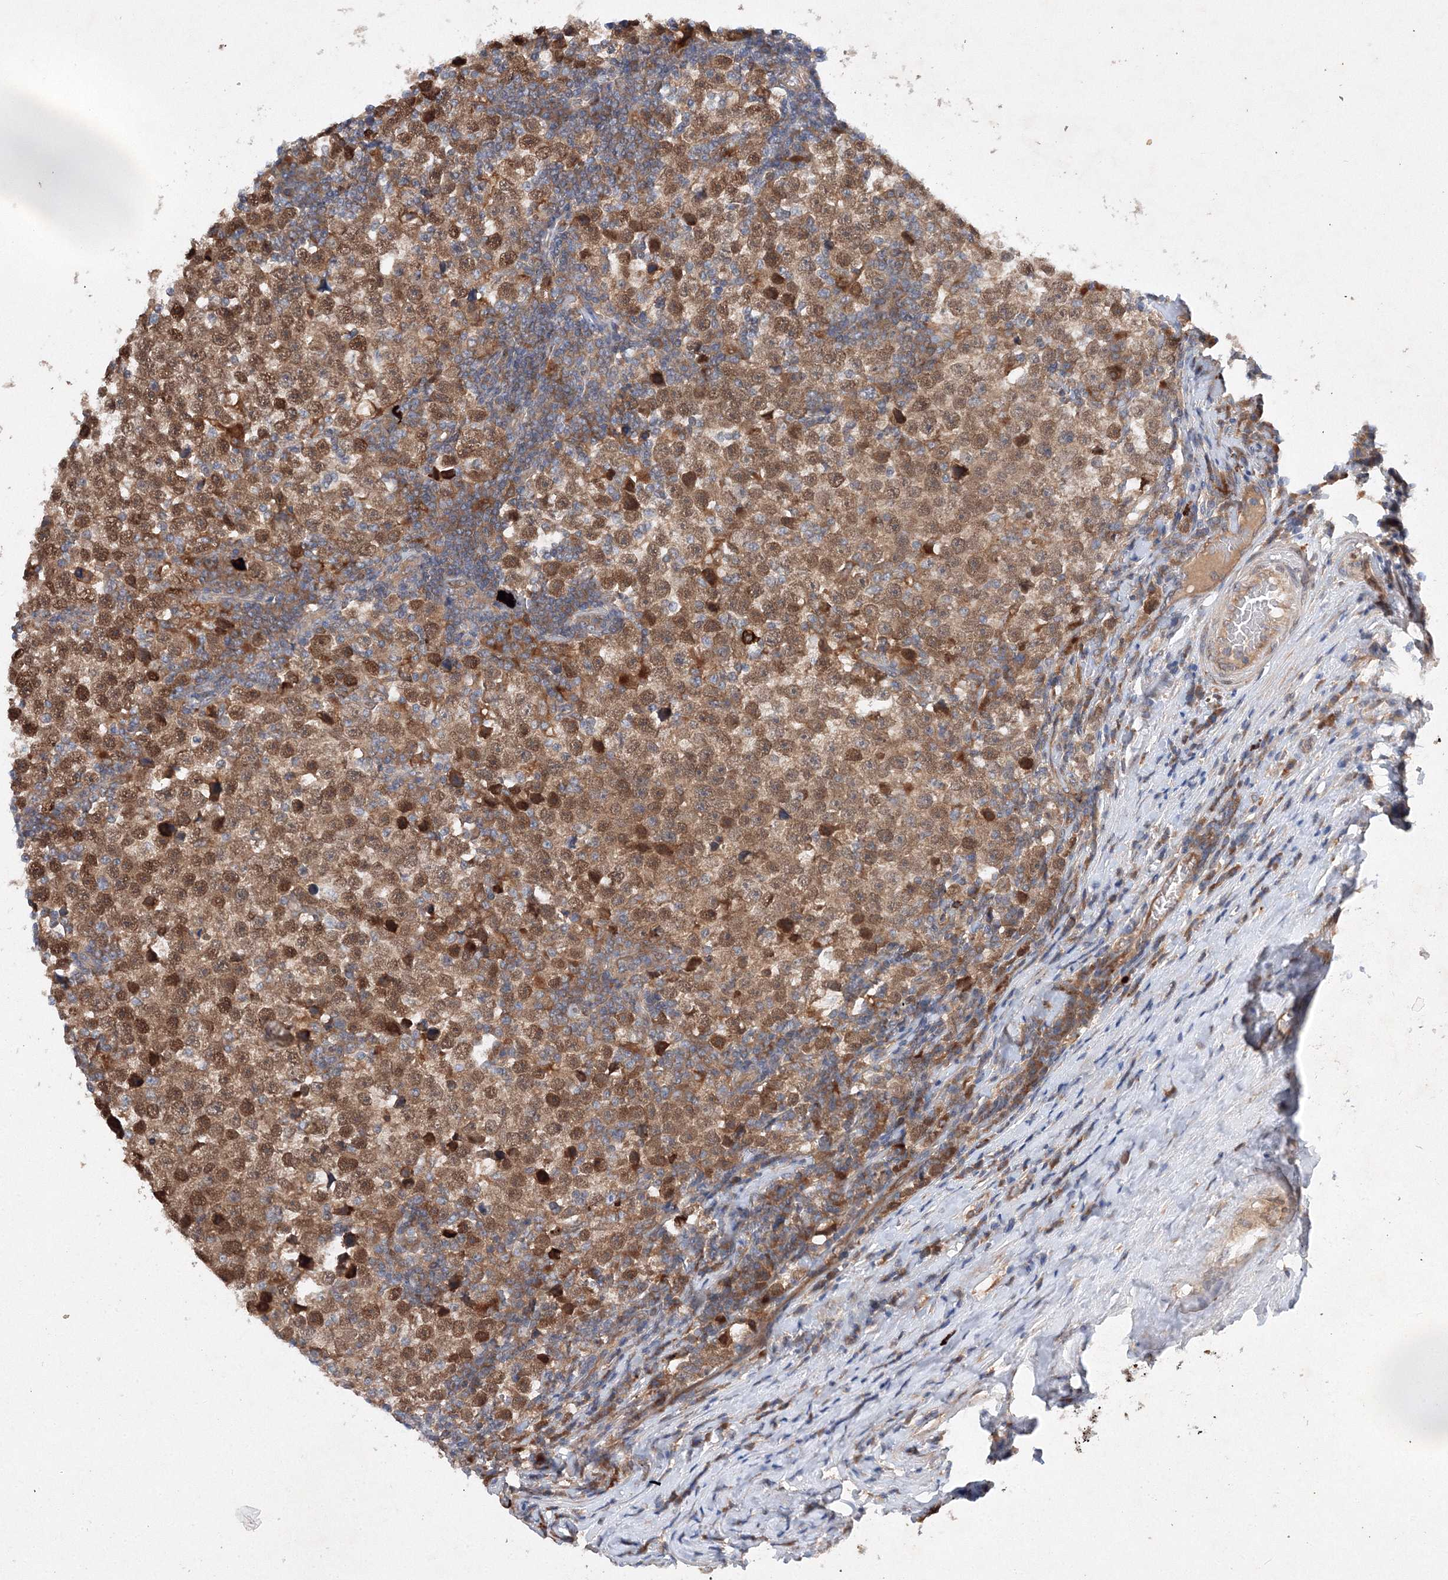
{"staining": {"intensity": "strong", "quantity": ">75%", "location": "cytoplasmic/membranous,nuclear"}, "tissue": "testis cancer", "cell_type": "Tumor cells", "image_type": "cancer", "snomed": [{"axis": "morphology", "description": "Normal tissue, NOS"}, {"axis": "morphology", "description": "Seminoma, NOS"}, {"axis": "topography", "description": "Testis"}], "caption": "IHC photomicrograph of human seminoma (testis) stained for a protein (brown), which shows high levels of strong cytoplasmic/membranous and nuclear expression in approximately >75% of tumor cells.", "gene": "SLC36A1", "patient": {"sex": "male", "age": 43}}